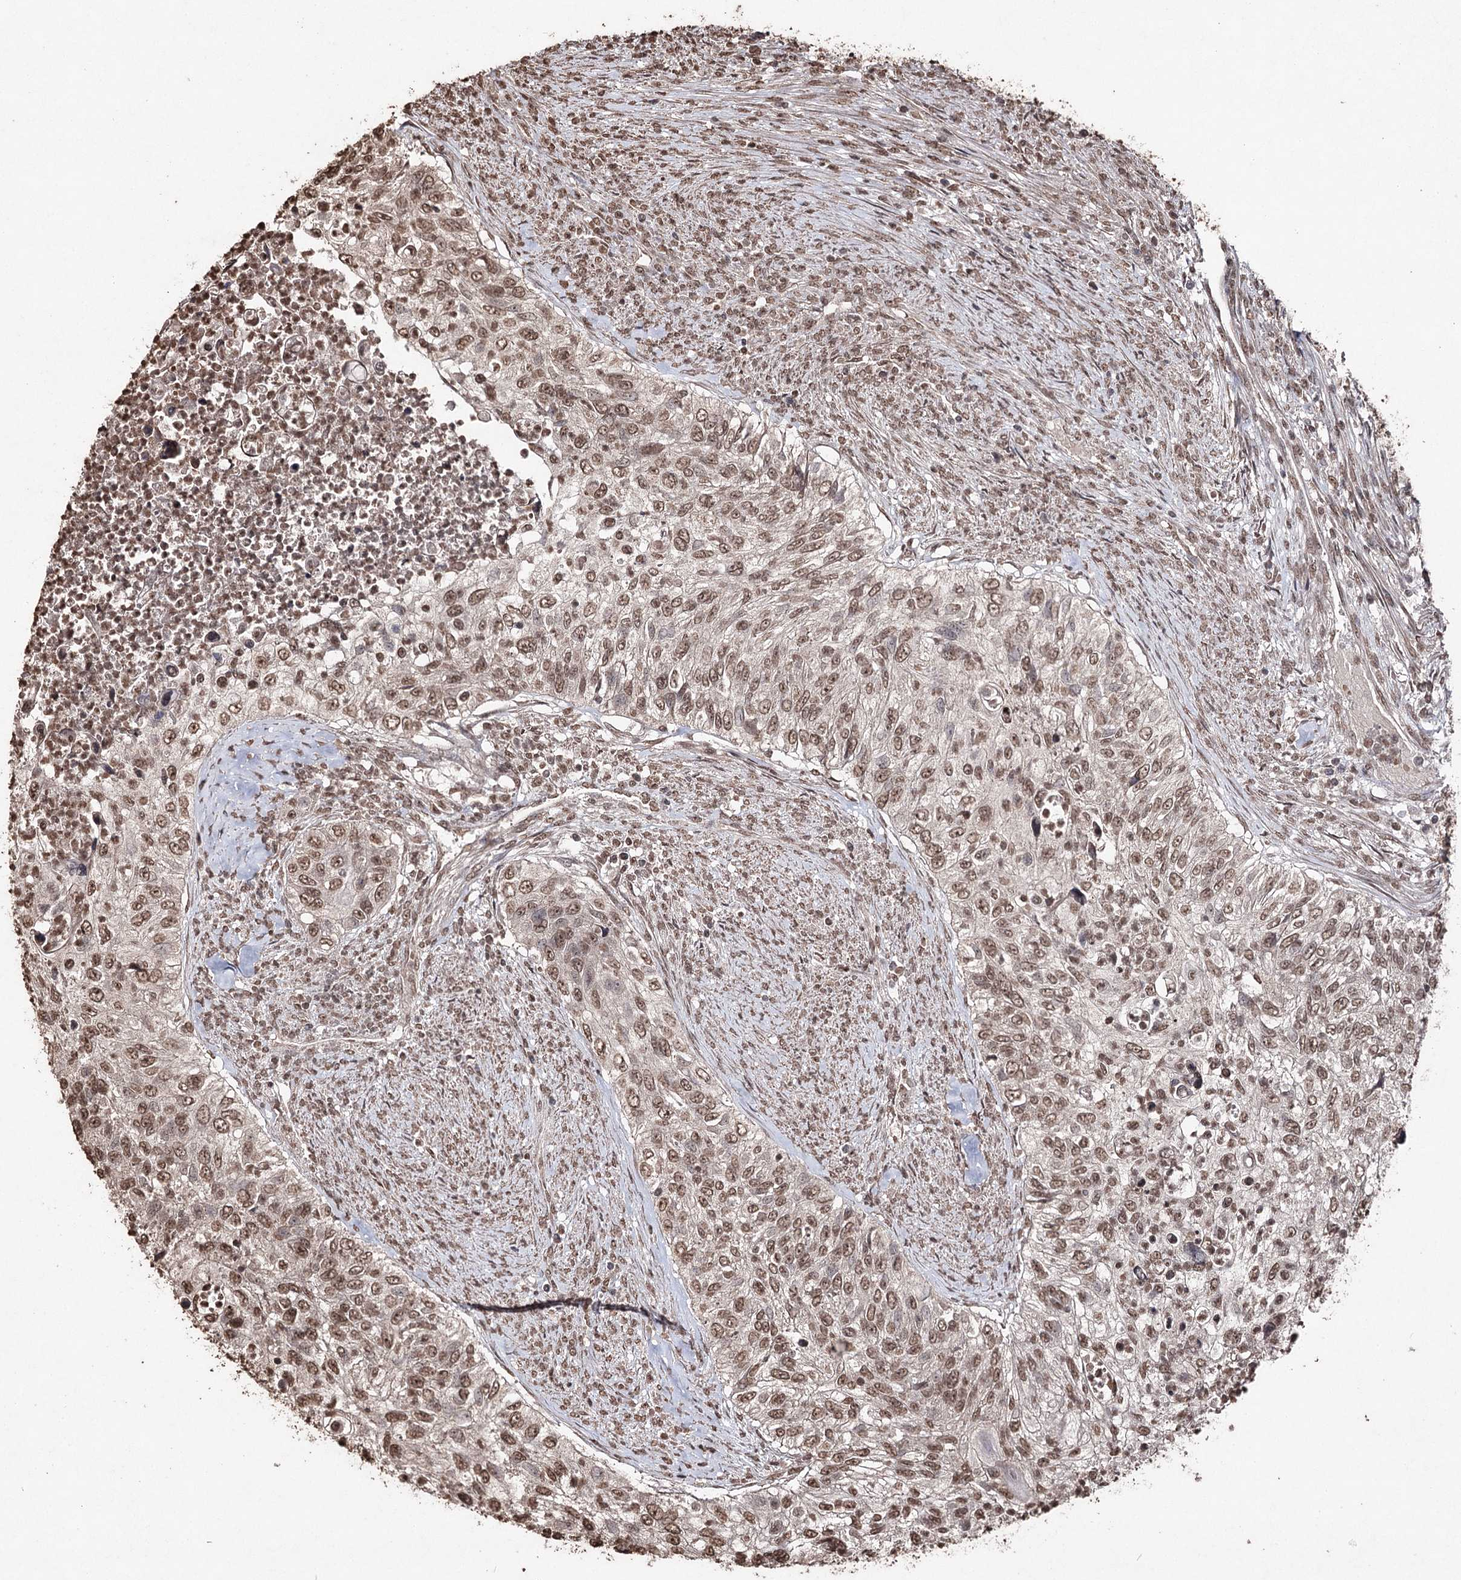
{"staining": {"intensity": "moderate", "quantity": ">75%", "location": "nuclear"}, "tissue": "urothelial cancer", "cell_type": "Tumor cells", "image_type": "cancer", "snomed": [{"axis": "morphology", "description": "Urothelial carcinoma, High grade"}, {"axis": "topography", "description": "Urinary bladder"}], "caption": "Approximately >75% of tumor cells in human high-grade urothelial carcinoma demonstrate moderate nuclear protein expression as visualized by brown immunohistochemical staining.", "gene": "ATG14", "patient": {"sex": "female", "age": 60}}